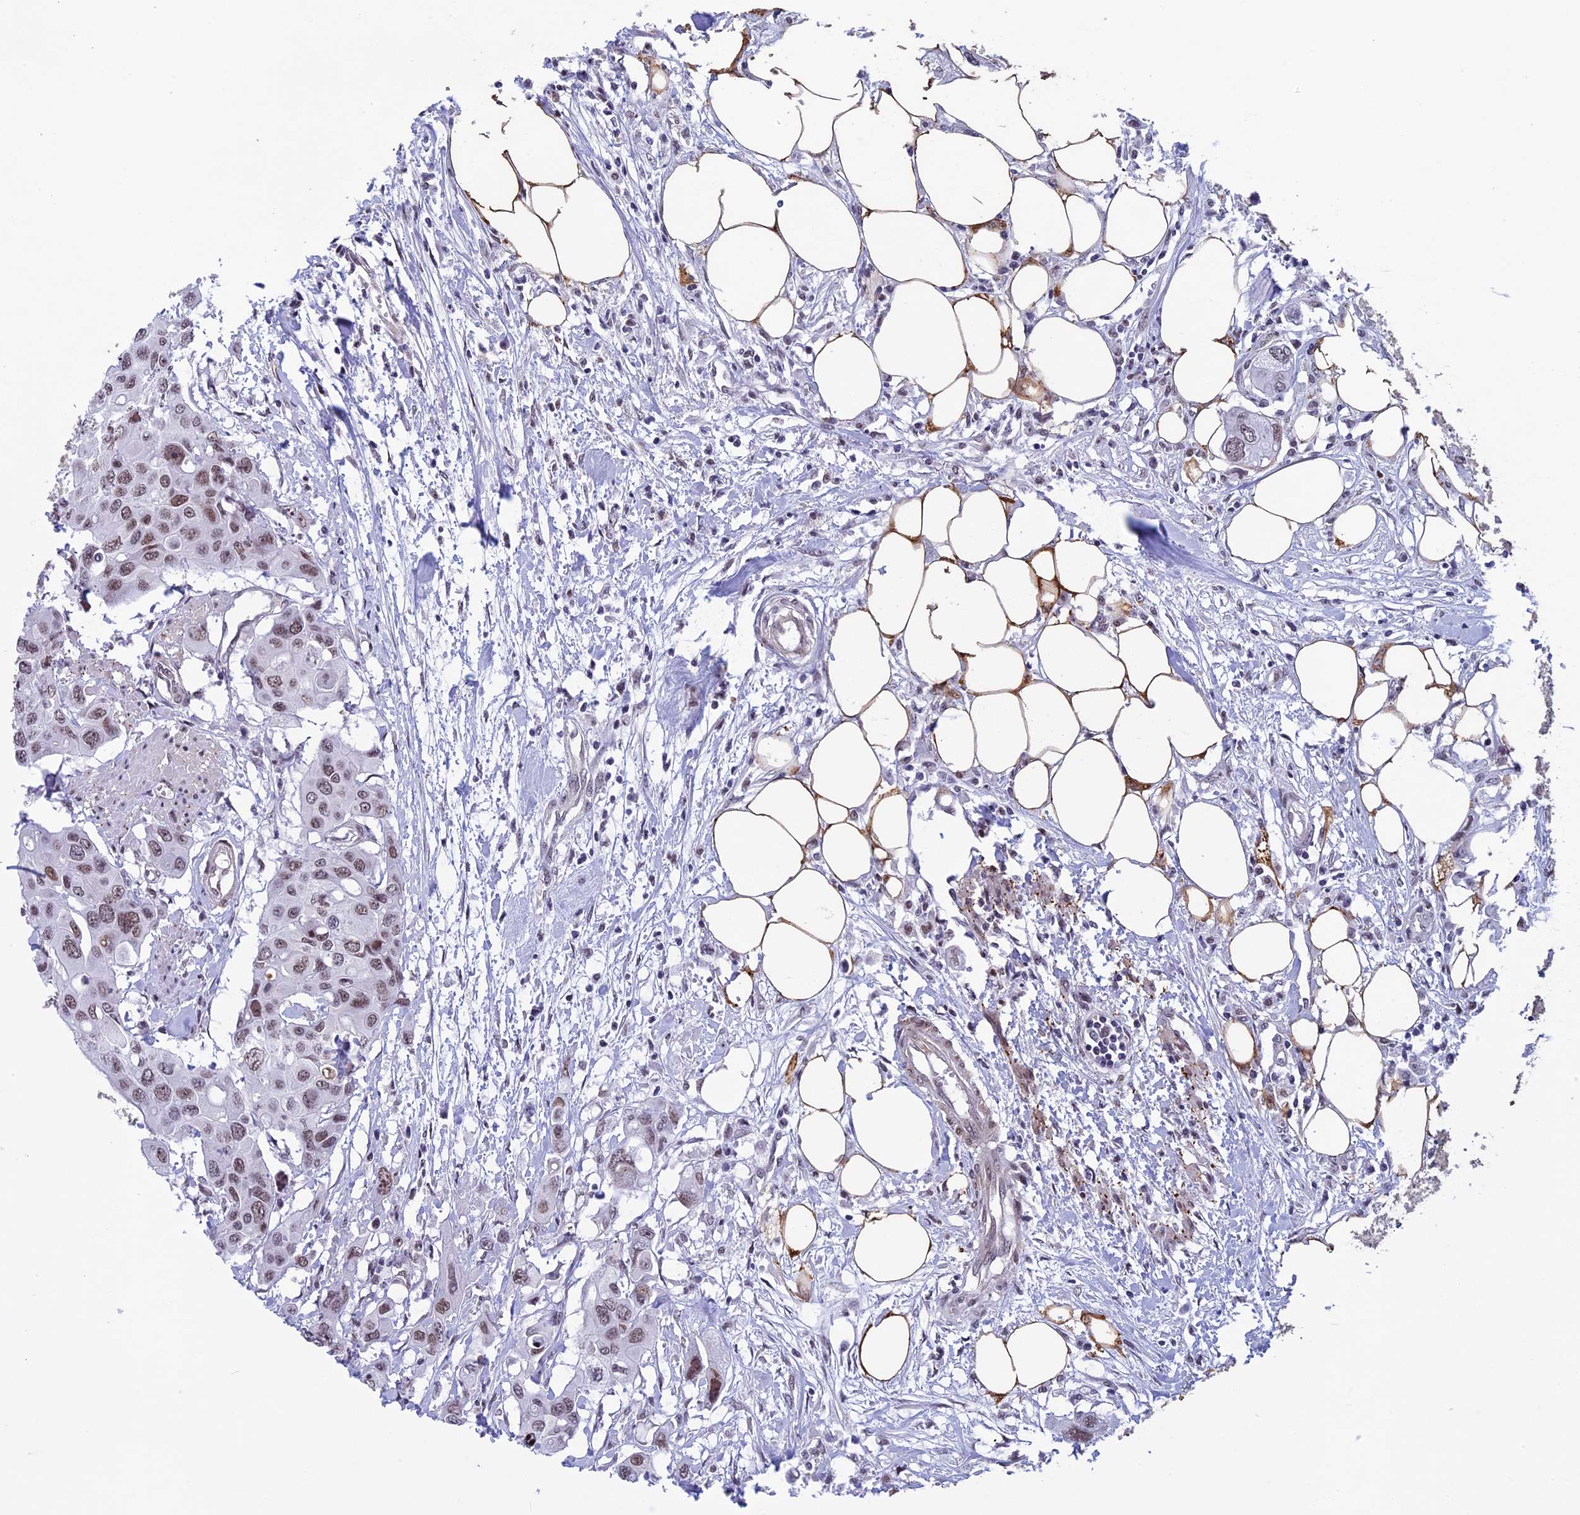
{"staining": {"intensity": "moderate", "quantity": ">75%", "location": "nuclear"}, "tissue": "colorectal cancer", "cell_type": "Tumor cells", "image_type": "cancer", "snomed": [{"axis": "morphology", "description": "Adenocarcinoma, NOS"}, {"axis": "topography", "description": "Colon"}], "caption": "Brown immunohistochemical staining in colorectal adenocarcinoma exhibits moderate nuclear expression in approximately >75% of tumor cells.", "gene": "NIPBL", "patient": {"sex": "male", "age": 77}}